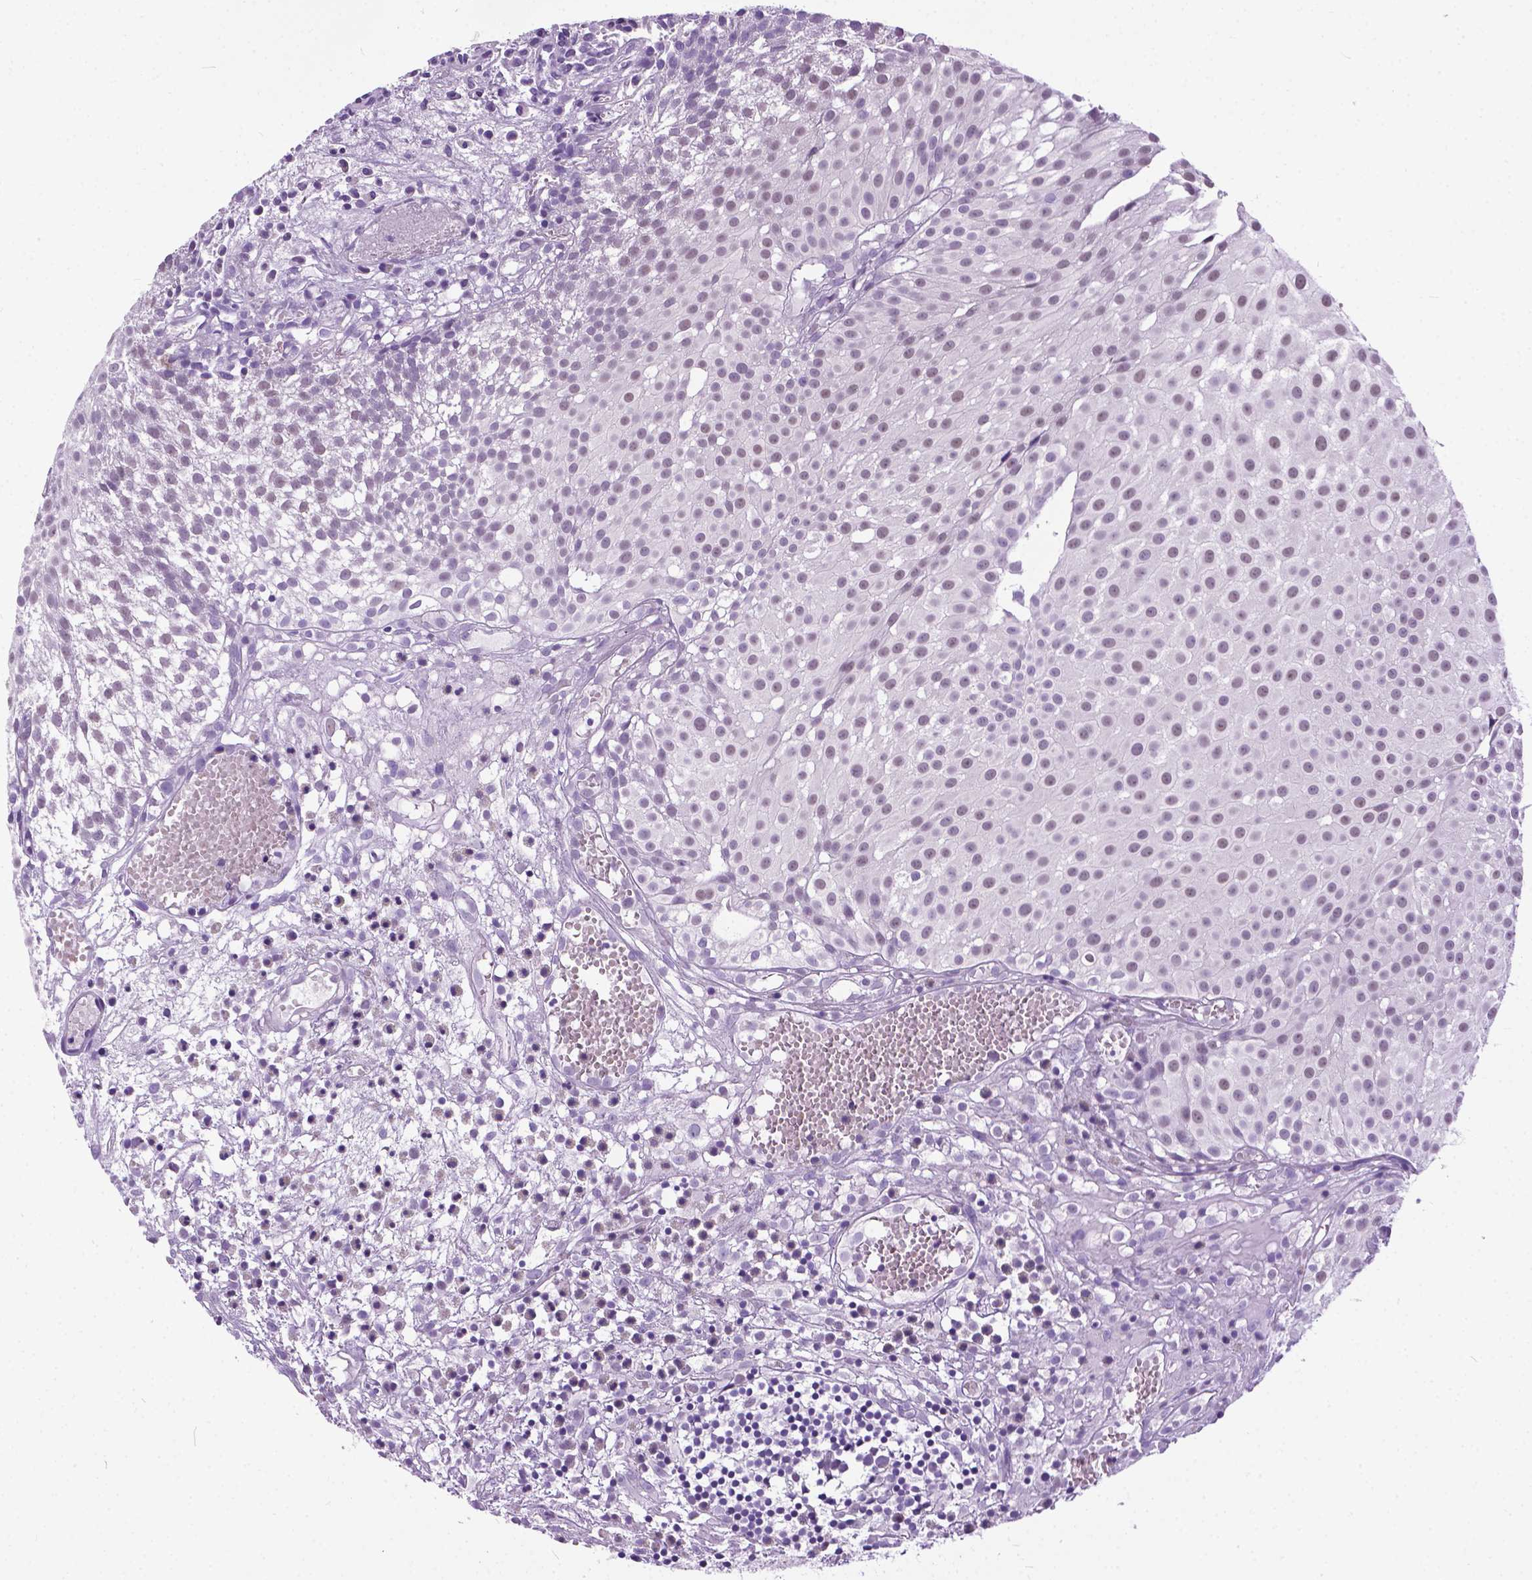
{"staining": {"intensity": "weak", "quantity": "25%-75%", "location": "nuclear"}, "tissue": "urothelial cancer", "cell_type": "Tumor cells", "image_type": "cancer", "snomed": [{"axis": "morphology", "description": "Urothelial carcinoma, Low grade"}, {"axis": "topography", "description": "Urinary bladder"}], "caption": "DAB (3,3'-diaminobenzidine) immunohistochemical staining of urothelial cancer shows weak nuclear protein expression in approximately 25%-75% of tumor cells.", "gene": "APCDD1L", "patient": {"sex": "male", "age": 79}}